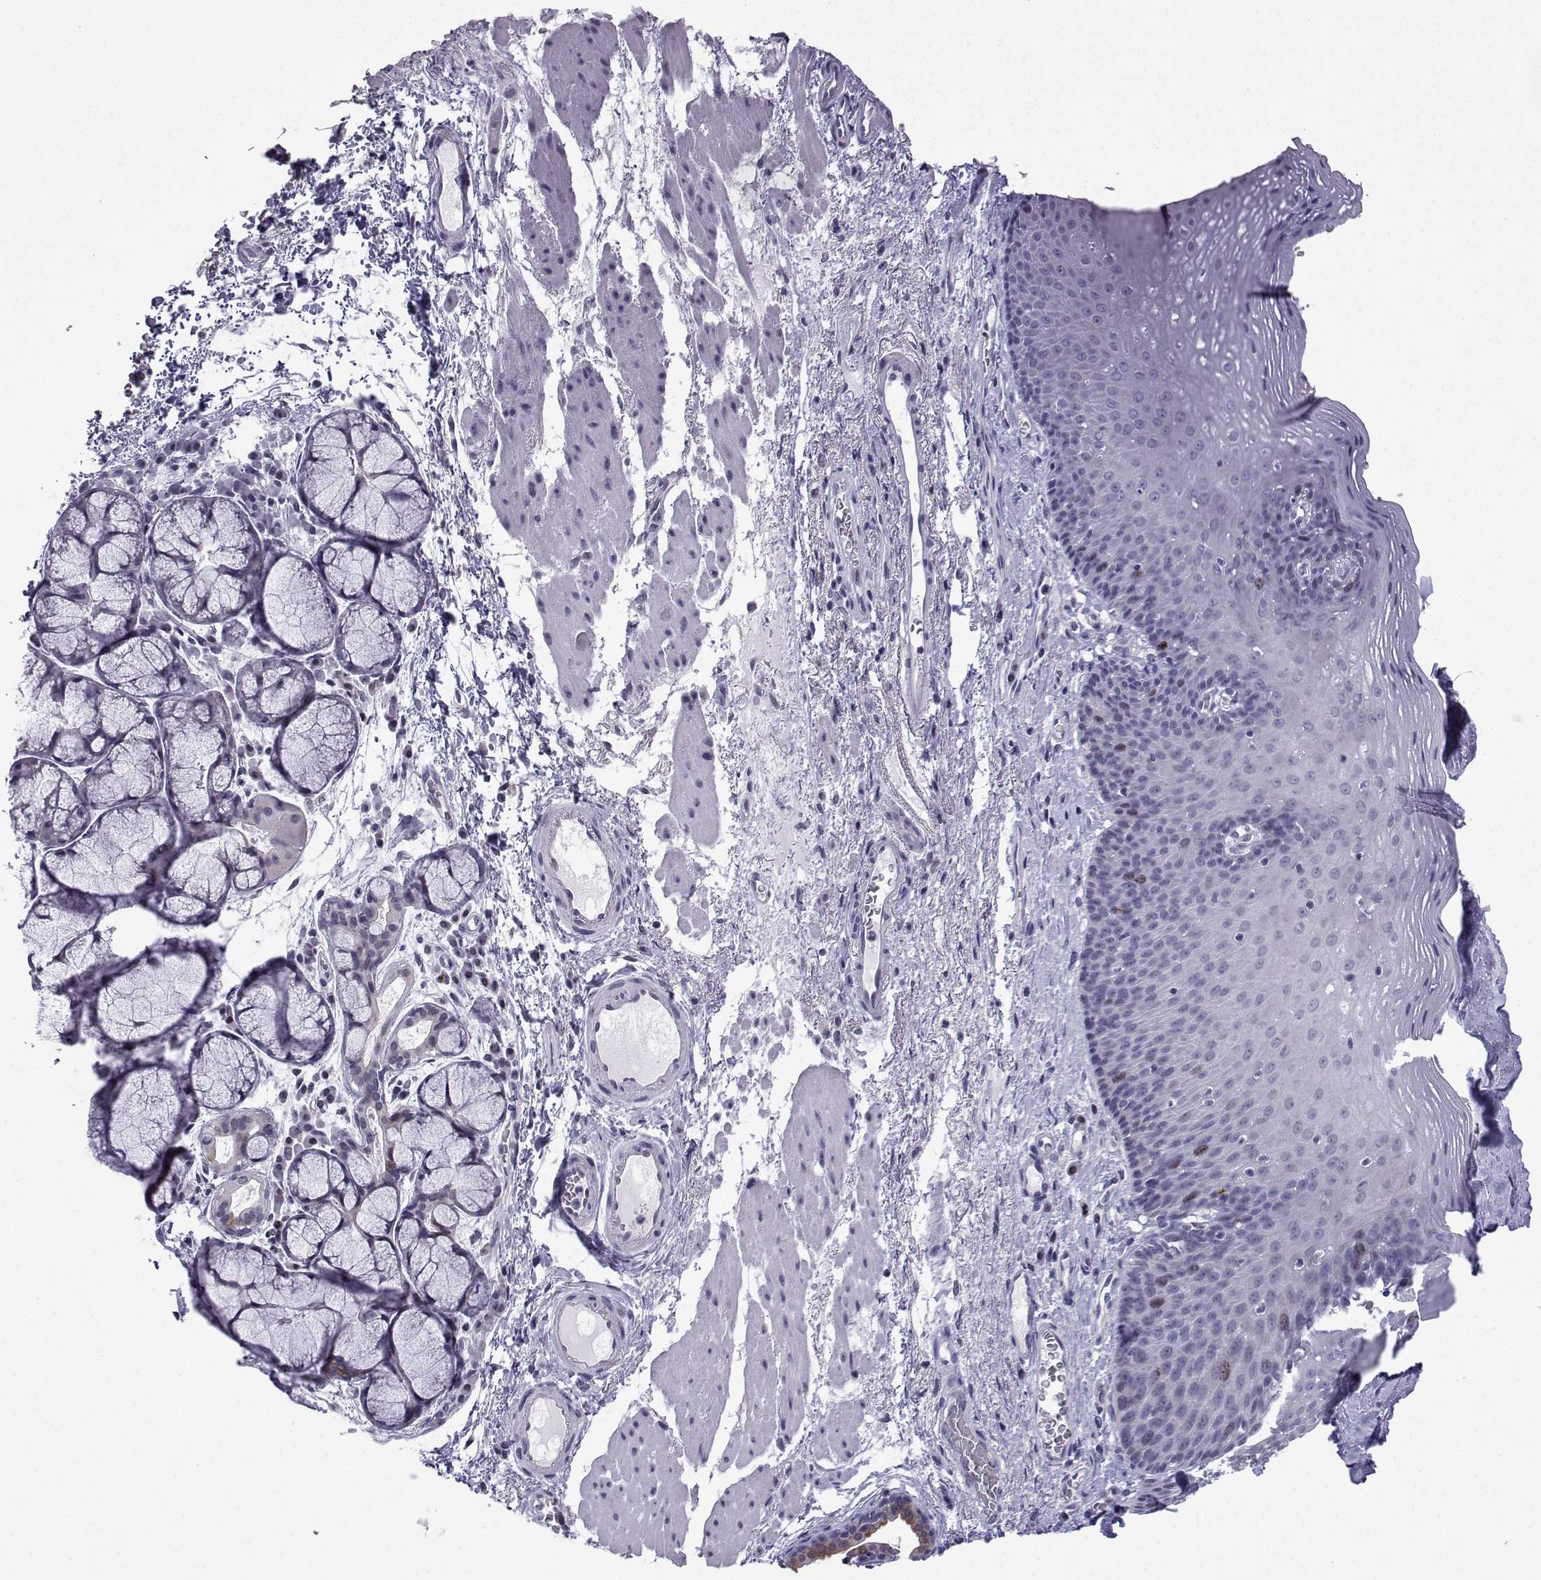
{"staining": {"intensity": "moderate", "quantity": "<25%", "location": "nuclear"}, "tissue": "esophagus", "cell_type": "Squamous epithelial cells", "image_type": "normal", "snomed": [{"axis": "morphology", "description": "Normal tissue, NOS"}, {"axis": "topography", "description": "Esophagus"}], "caption": "Esophagus stained for a protein reveals moderate nuclear positivity in squamous epithelial cells.", "gene": "INCENP", "patient": {"sex": "male", "age": 76}}